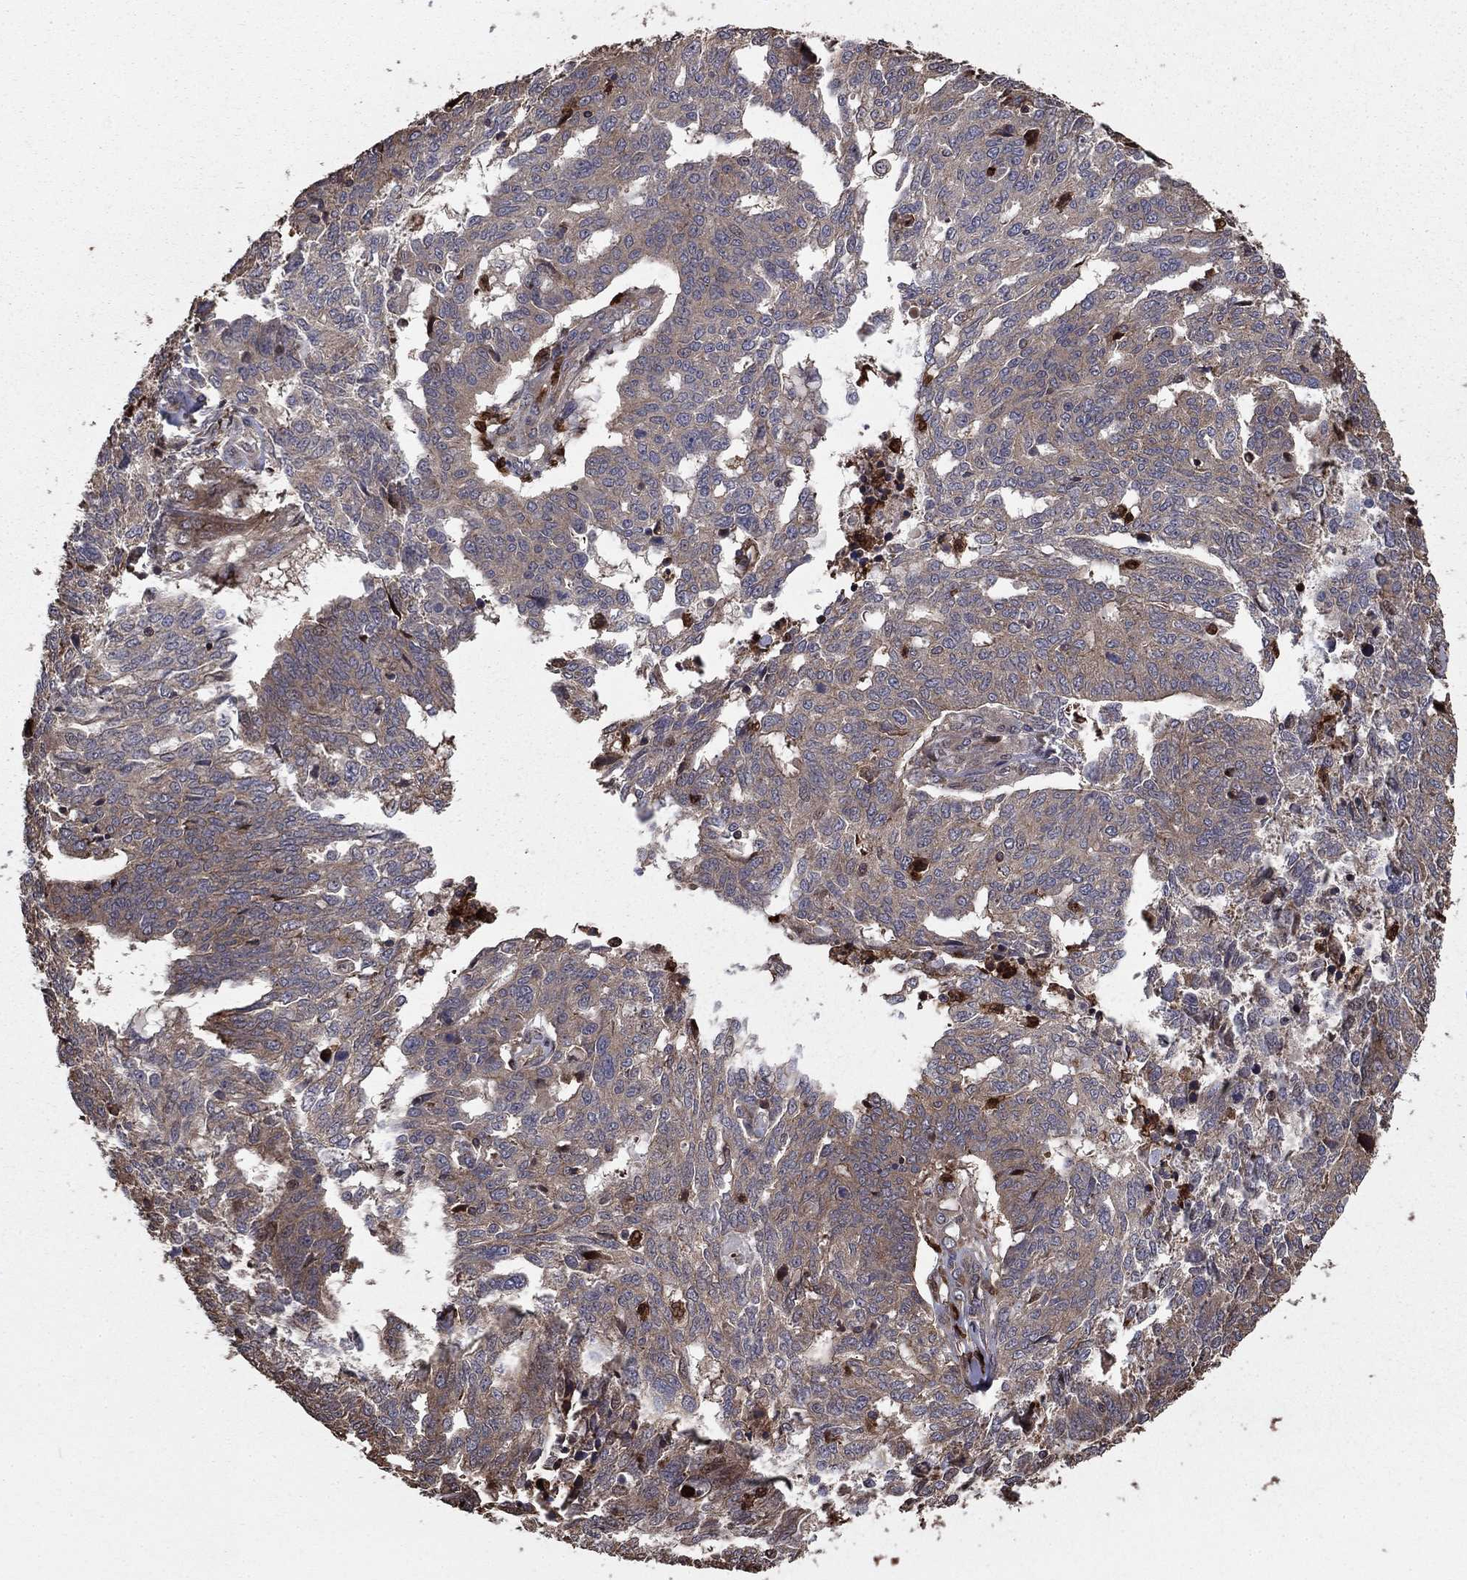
{"staining": {"intensity": "weak", "quantity": "25%-75%", "location": "cytoplasmic/membranous"}, "tissue": "ovarian cancer", "cell_type": "Tumor cells", "image_type": "cancer", "snomed": [{"axis": "morphology", "description": "Cystadenocarcinoma, serous, NOS"}, {"axis": "topography", "description": "Ovary"}], "caption": "Ovarian cancer (serous cystadenocarcinoma) stained for a protein shows weak cytoplasmic/membranous positivity in tumor cells.", "gene": "GYG1", "patient": {"sex": "female", "age": 67}}